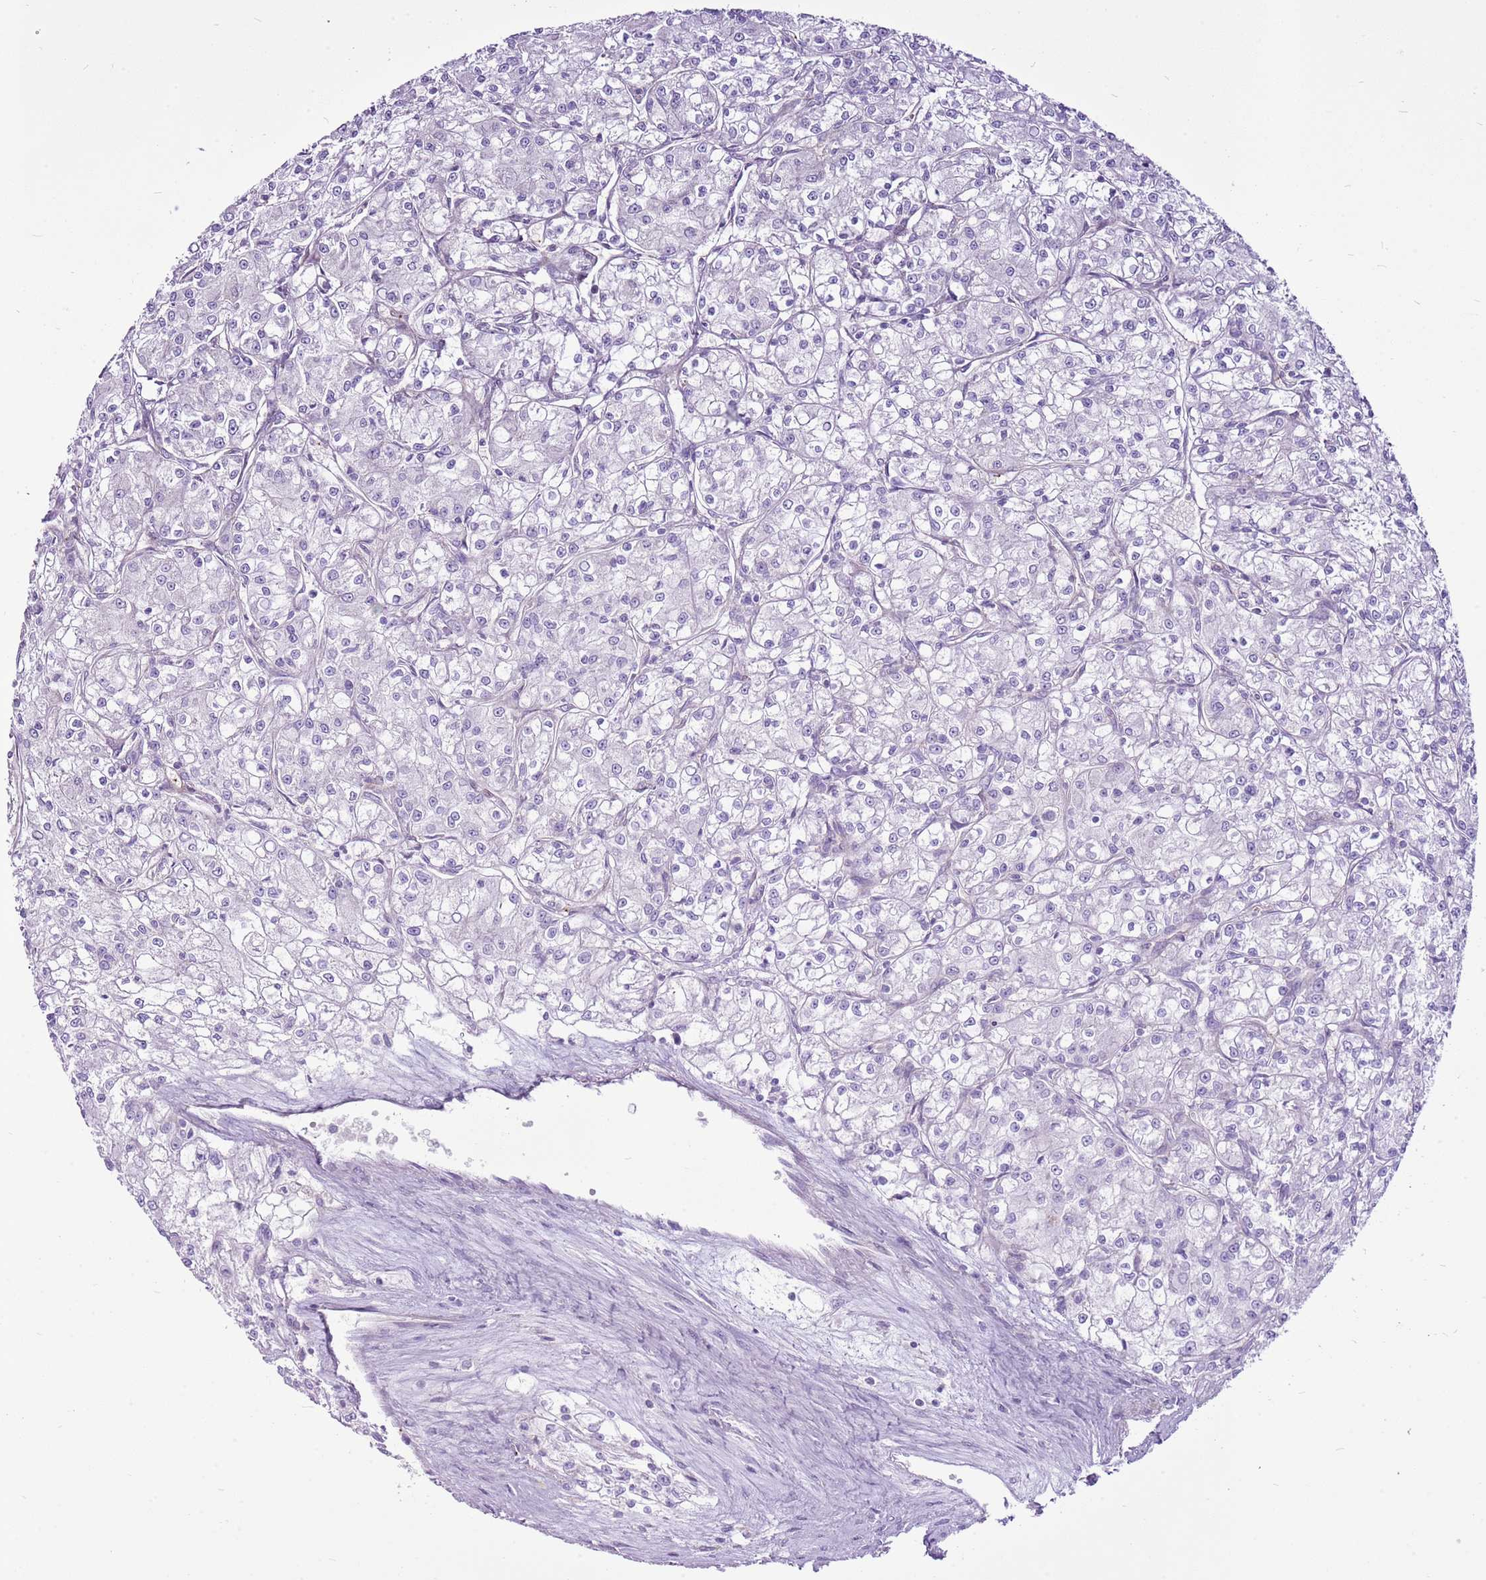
{"staining": {"intensity": "negative", "quantity": "none", "location": "none"}, "tissue": "renal cancer", "cell_type": "Tumor cells", "image_type": "cancer", "snomed": [{"axis": "morphology", "description": "Adenocarcinoma, NOS"}, {"axis": "topography", "description": "Kidney"}], "caption": "Immunohistochemical staining of adenocarcinoma (renal) demonstrates no significant positivity in tumor cells.", "gene": "CHAC2", "patient": {"sex": "female", "age": 59}}